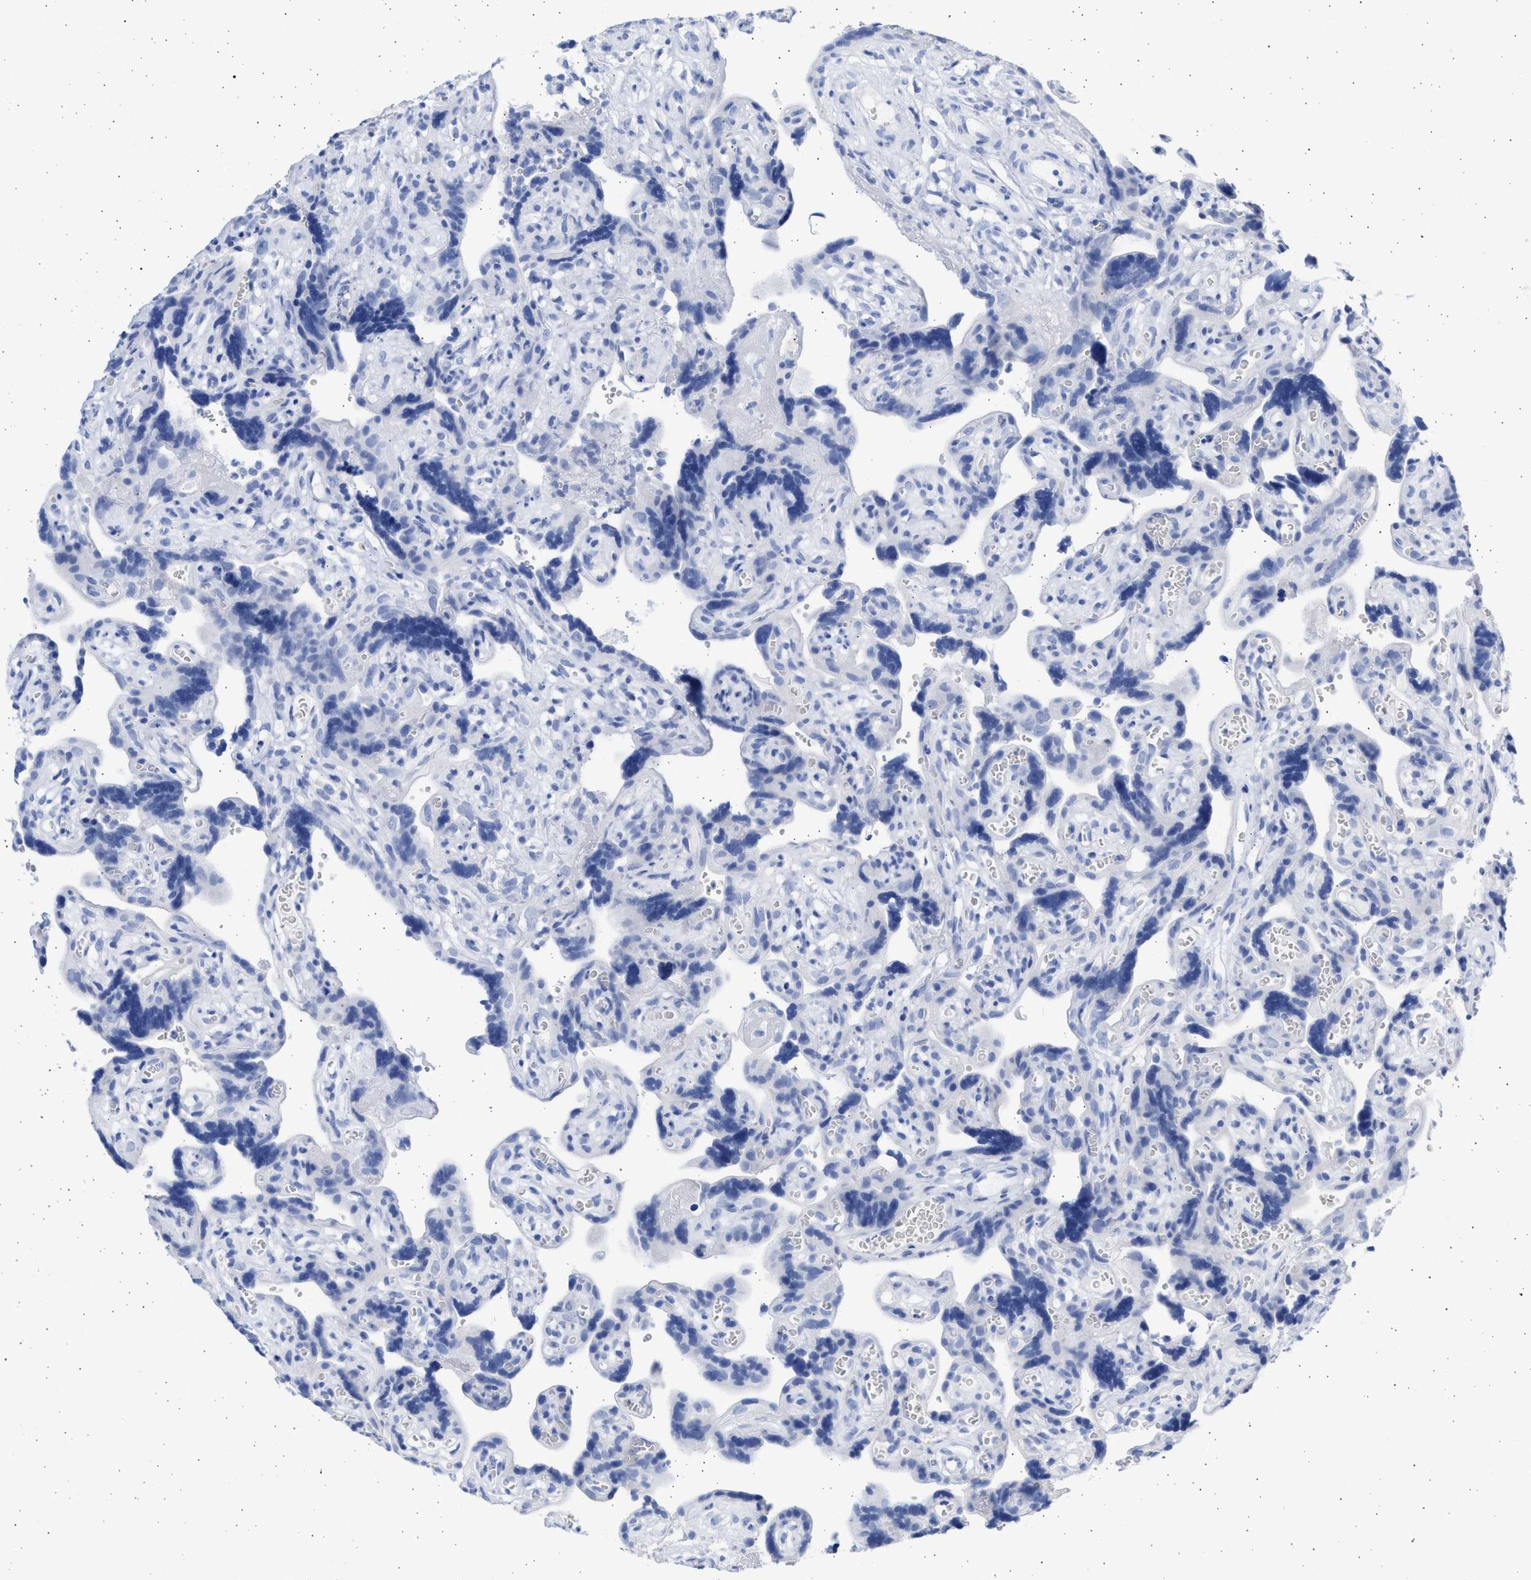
{"staining": {"intensity": "negative", "quantity": "none", "location": "none"}, "tissue": "placenta", "cell_type": "Decidual cells", "image_type": "normal", "snomed": [{"axis": "morphology", "description": "Normal tissue, NOS"}, {"axis": "topography", "description": "Placenta"}], "caption": "IHC image of benign placenta: human placenta stained with DAB (3,3'-diaminobenzidine) displays no significant protein expression in decidual cells.", "gene": "ALDOC", "patient": {"sex": "female", "age": 30}}